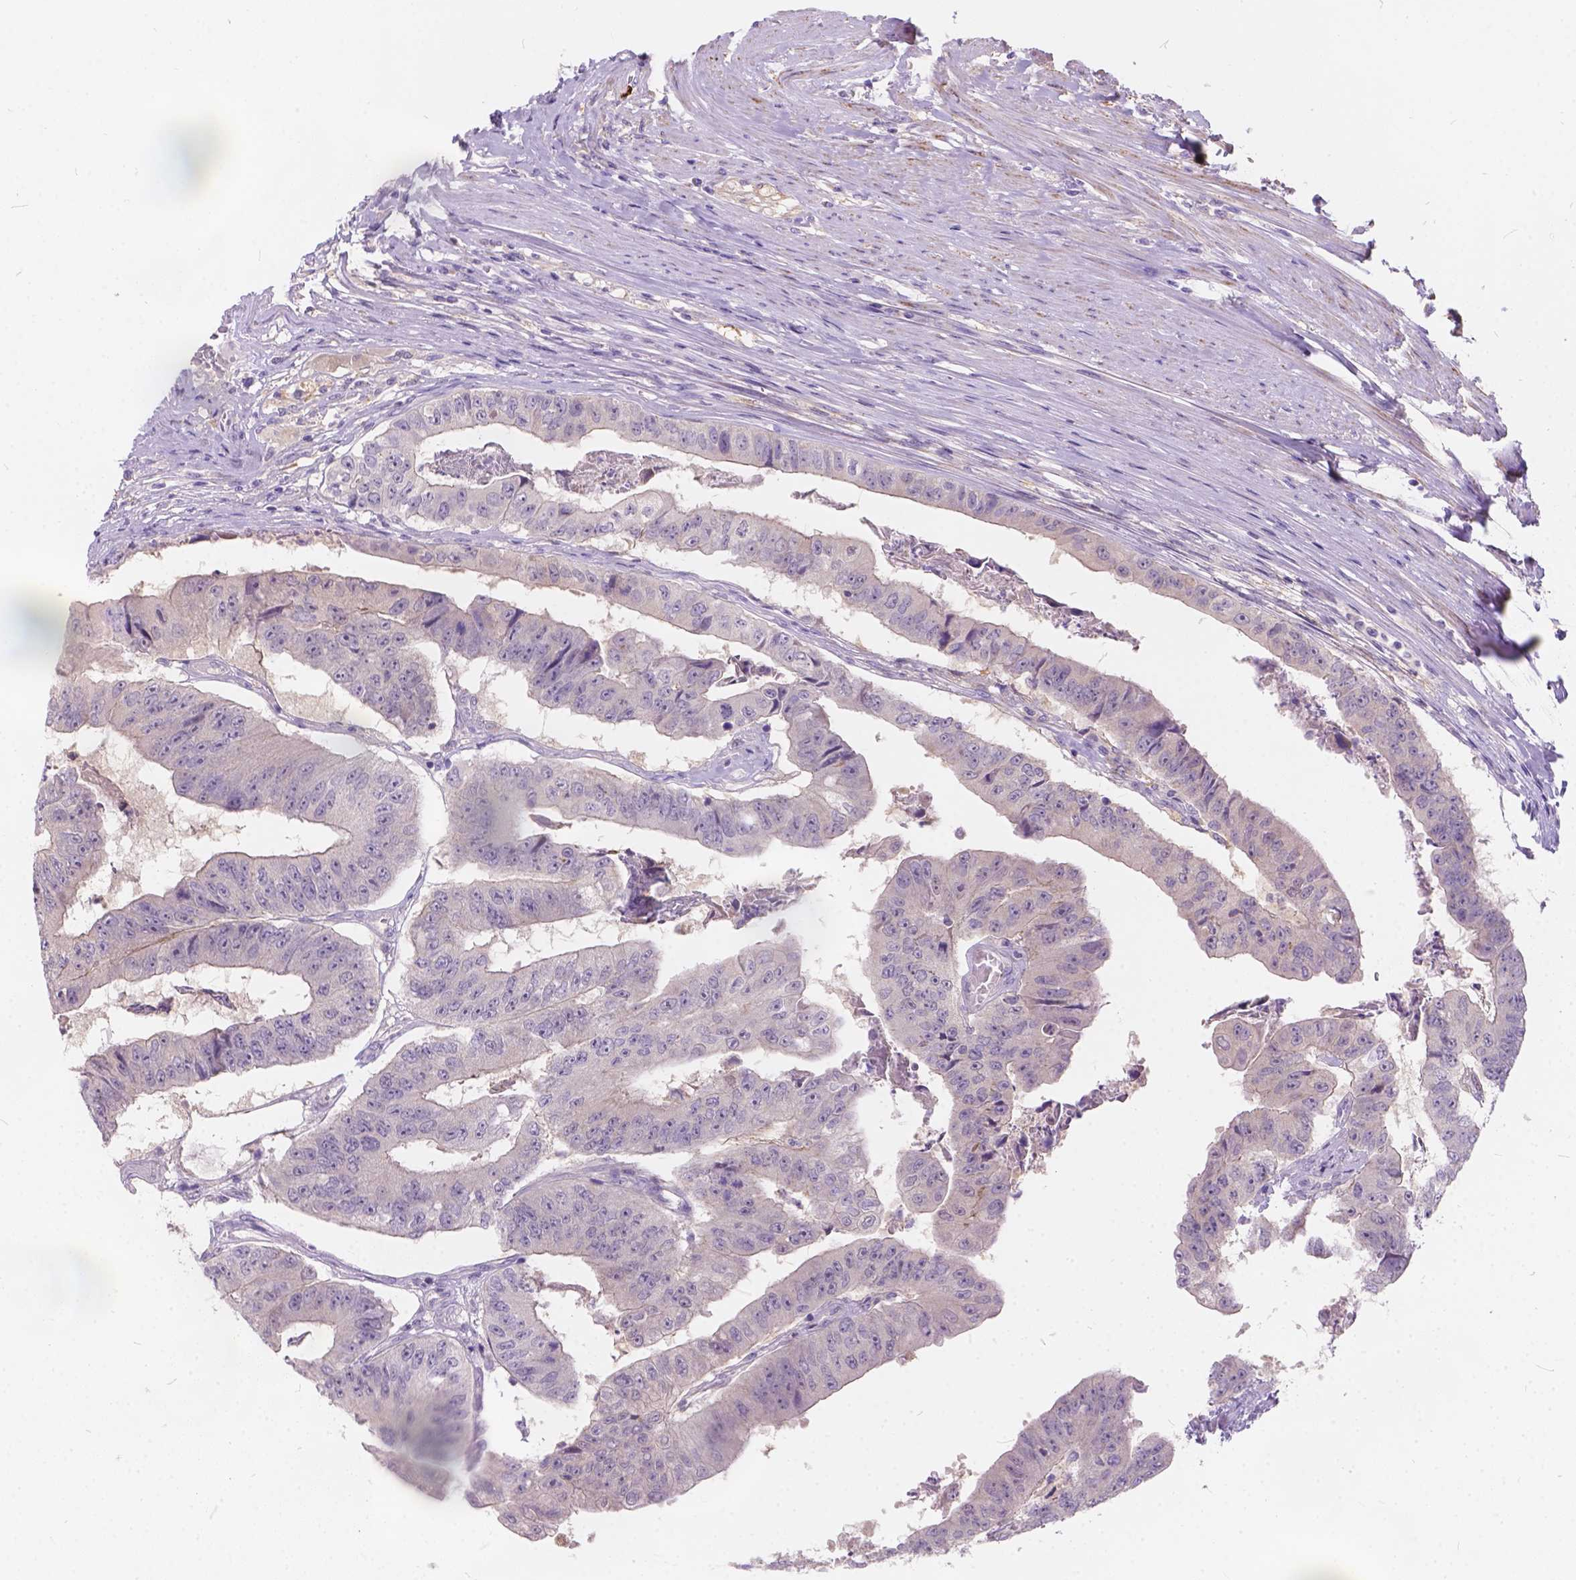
{"staining": {"intensity": "negative", "quantity": "none", "location": "none"}, "tissue": "colorectal cancer", "cell_type": "Tumor cells", "image_type": "cancer", "snomed": [{"axis": "morphology", "description": "Adenocarcinoma, NOS"}, {"axis": "topography", "description": "Colon"}], "caption": "Tumor cells are negative for brown protein staining in adenocarcinoma (colorectal).", "gene": "PEX11G", "patient": {"sex": "female", "age": 67}}